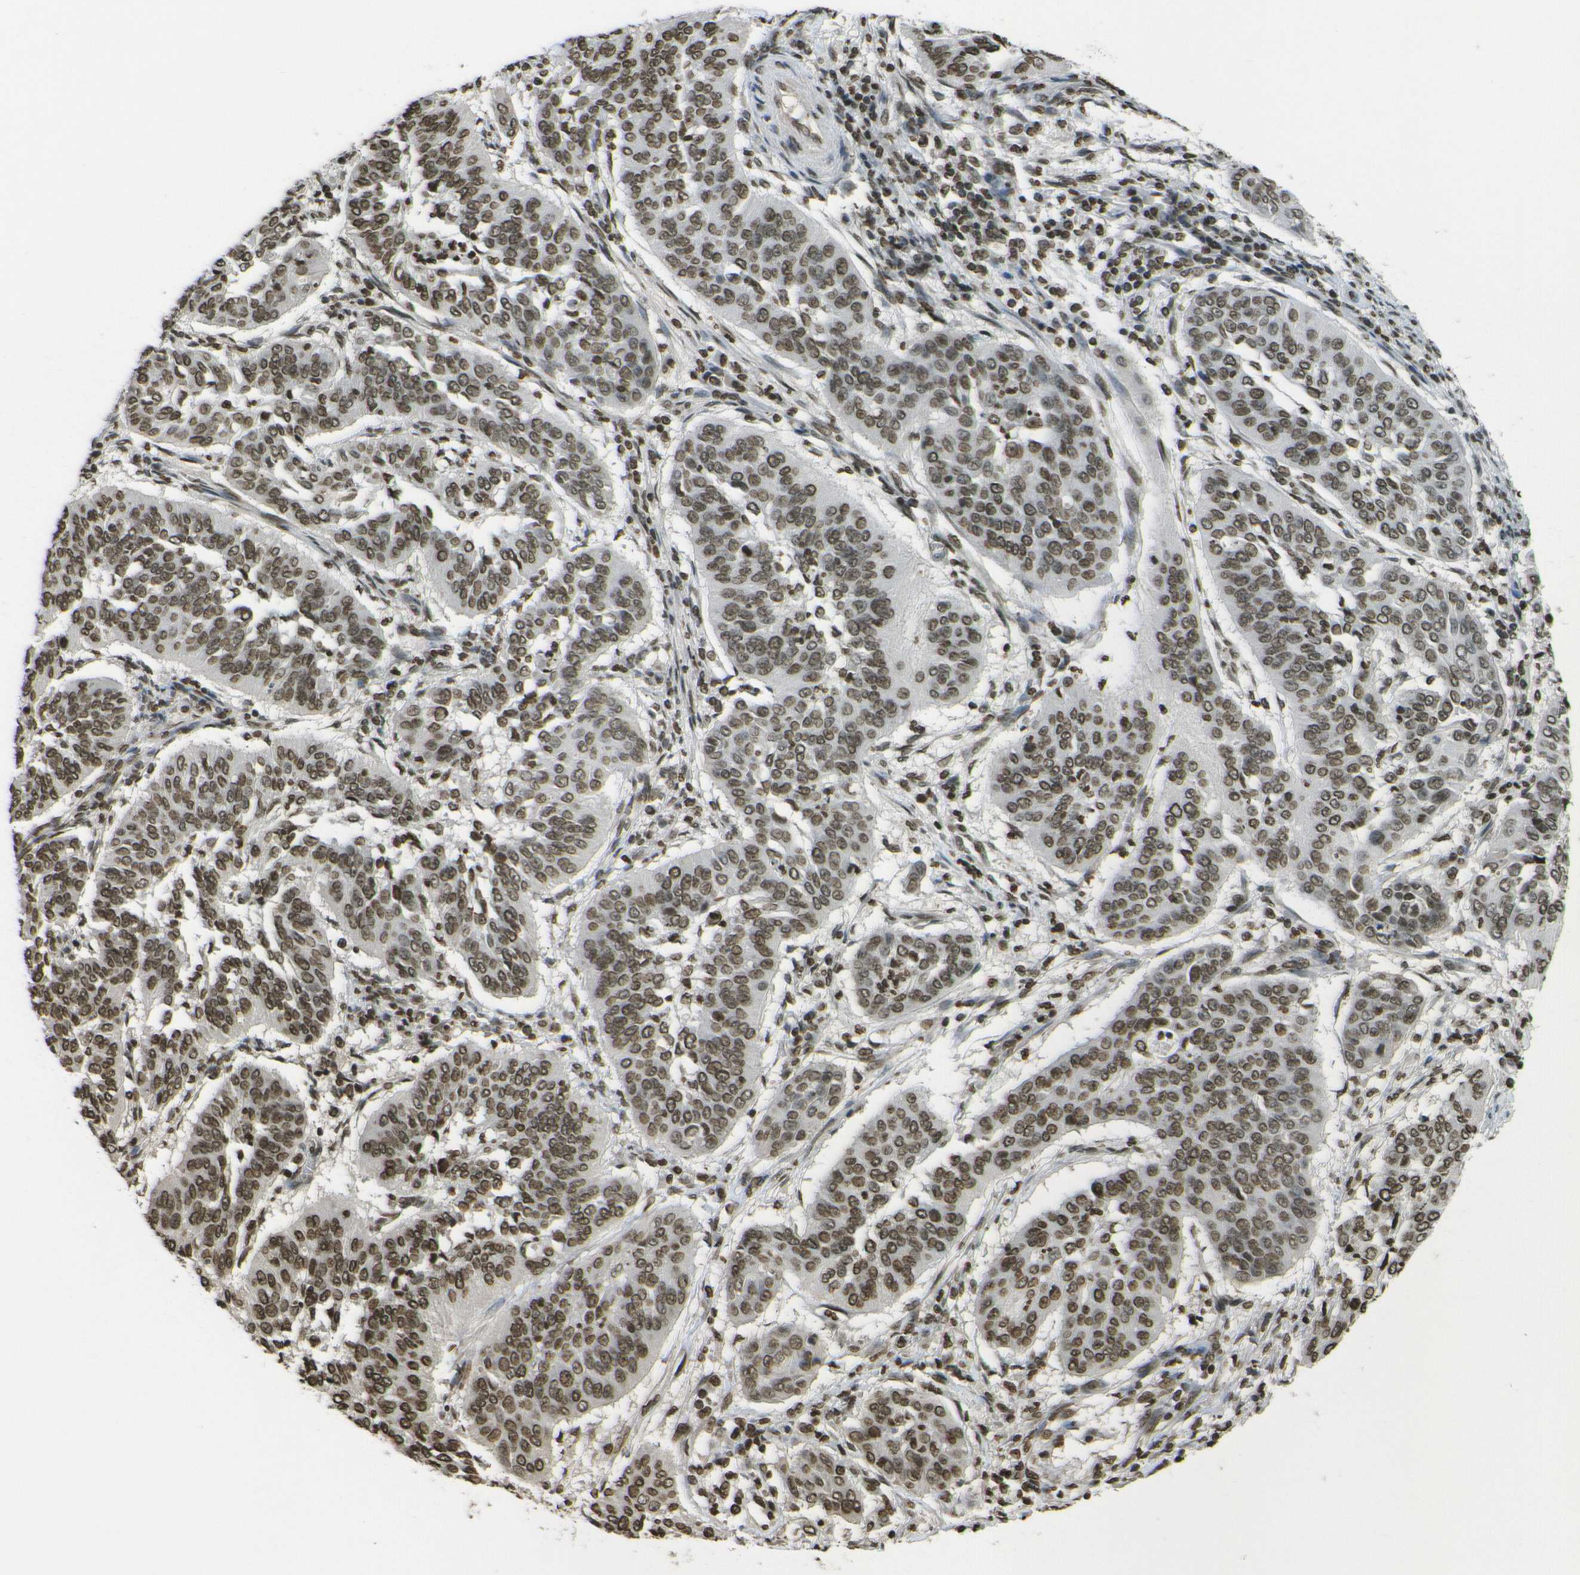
{"staining": {"intensity": "moderate", "quantity": ">75%", "location": "nuclear"}, "tissue": "cervical cancer", "cell_type": "Tumor cells", "image_type": "cancer", "snomed": [{"axis": "morphology", "description": "Normal tissue, NOS"}, {"axis": "morphology", "description": "Squamous cell carcinoma, NOS"}, {"axis": "topography", "description": "Cervix"}], "caption": "Immunohistochemistry photomicrograph of neoplastic tissue: cervical cancer stained using IHC demonstrates medium levels of moderate protein expression localized specifically in the nuclear of tumor cells, appearing as a nuclear brown color.", "gene": "H4C16", "patient": {"sex": "female", "age": 39}}